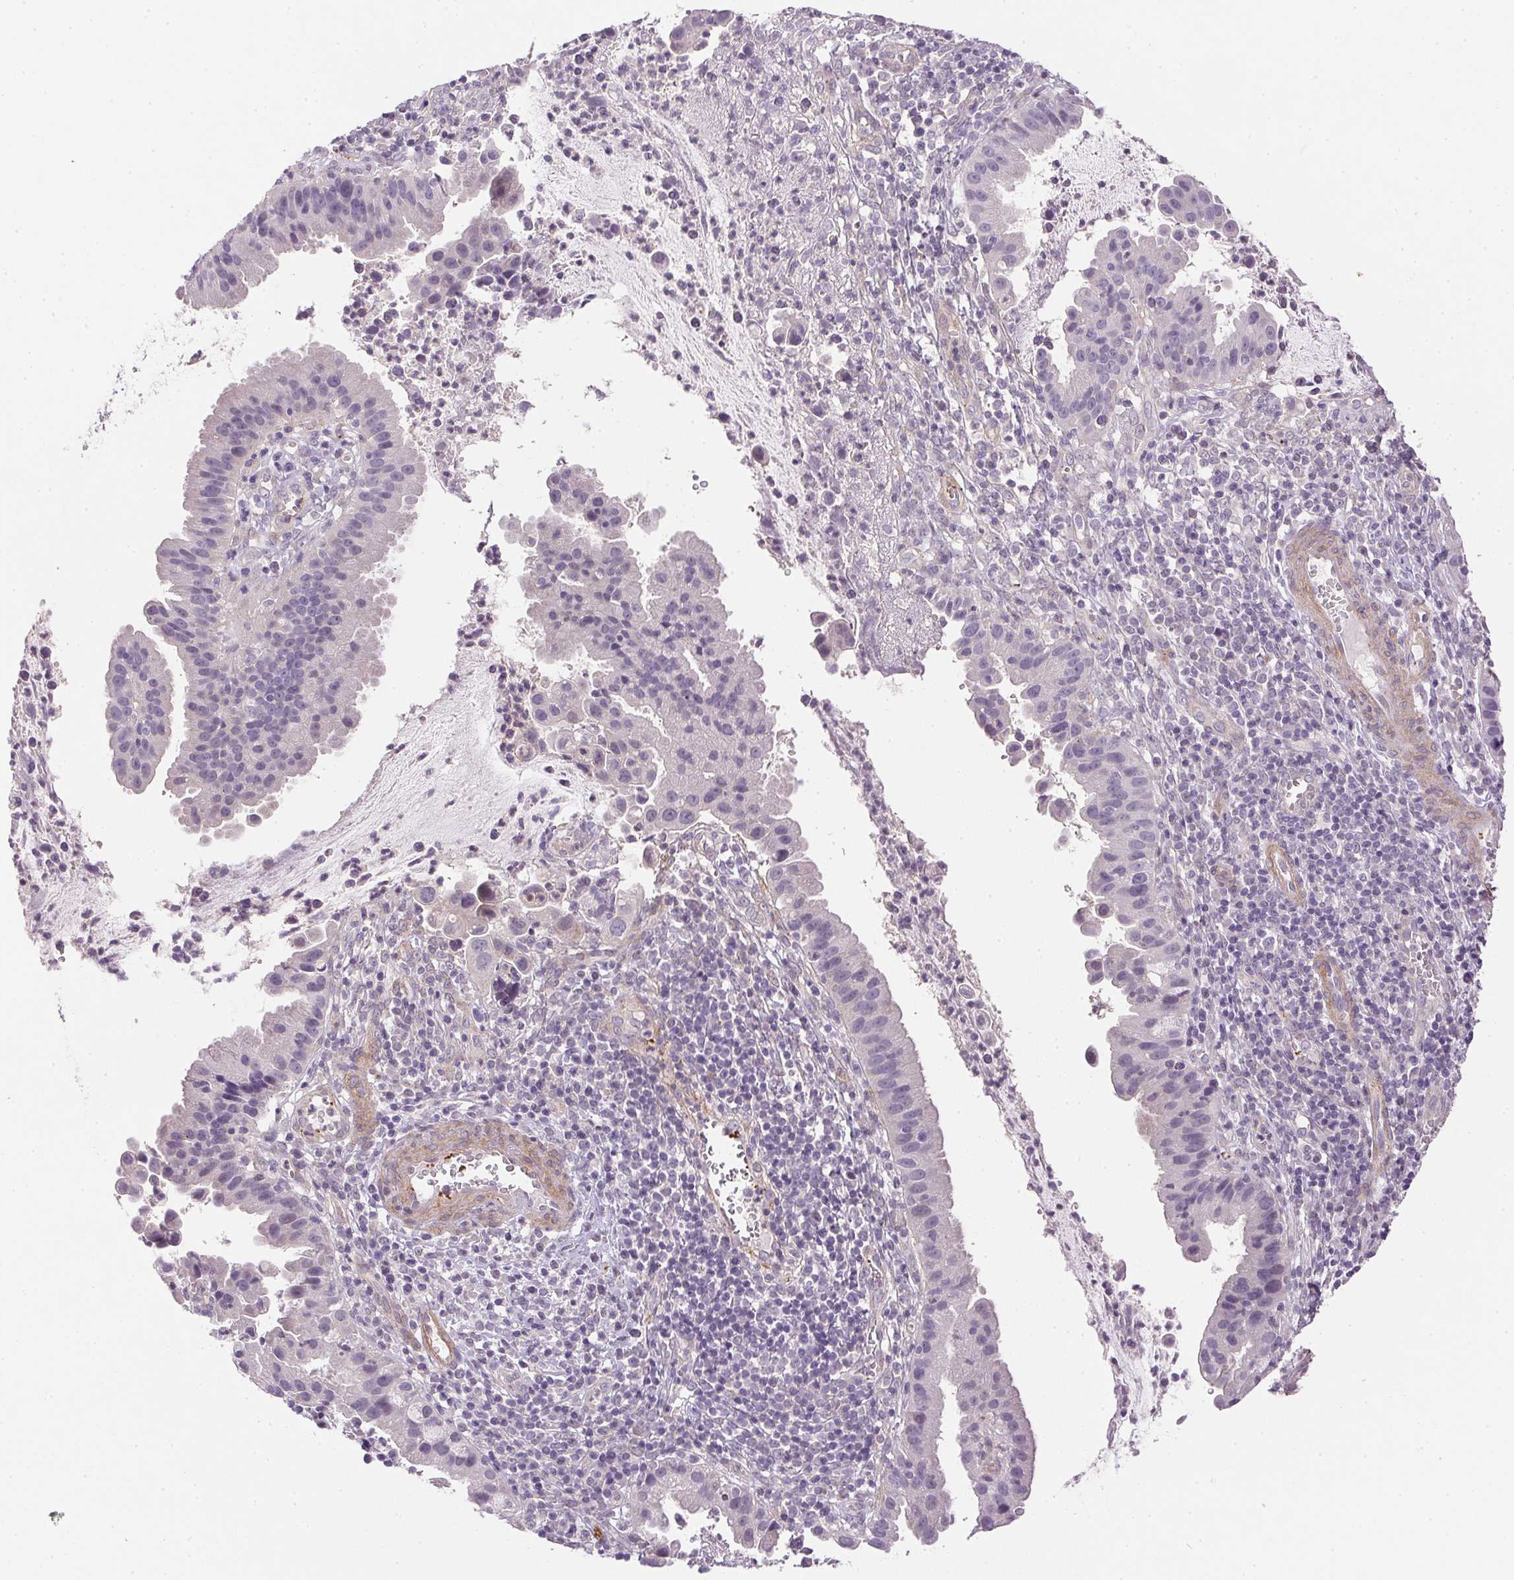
{"staining": {"intensity": "negative", "quantity": "none", "location": "none"}, "tissue": "cervical cancer", "cell_type": "Tumor cells", "image_type": "cancer", "snomed": [{"axis": "morphology", "description": "Adenocarcinoma, NOS"}, {"axis": "topography", "description": "Cervix"}], "caption": "An image of adenocarcinoma (cervical) stained for a protein reveals no brown staining in tumor cells.", "gene": "PRL", "patient": {"sex": "female", "age": 34}}